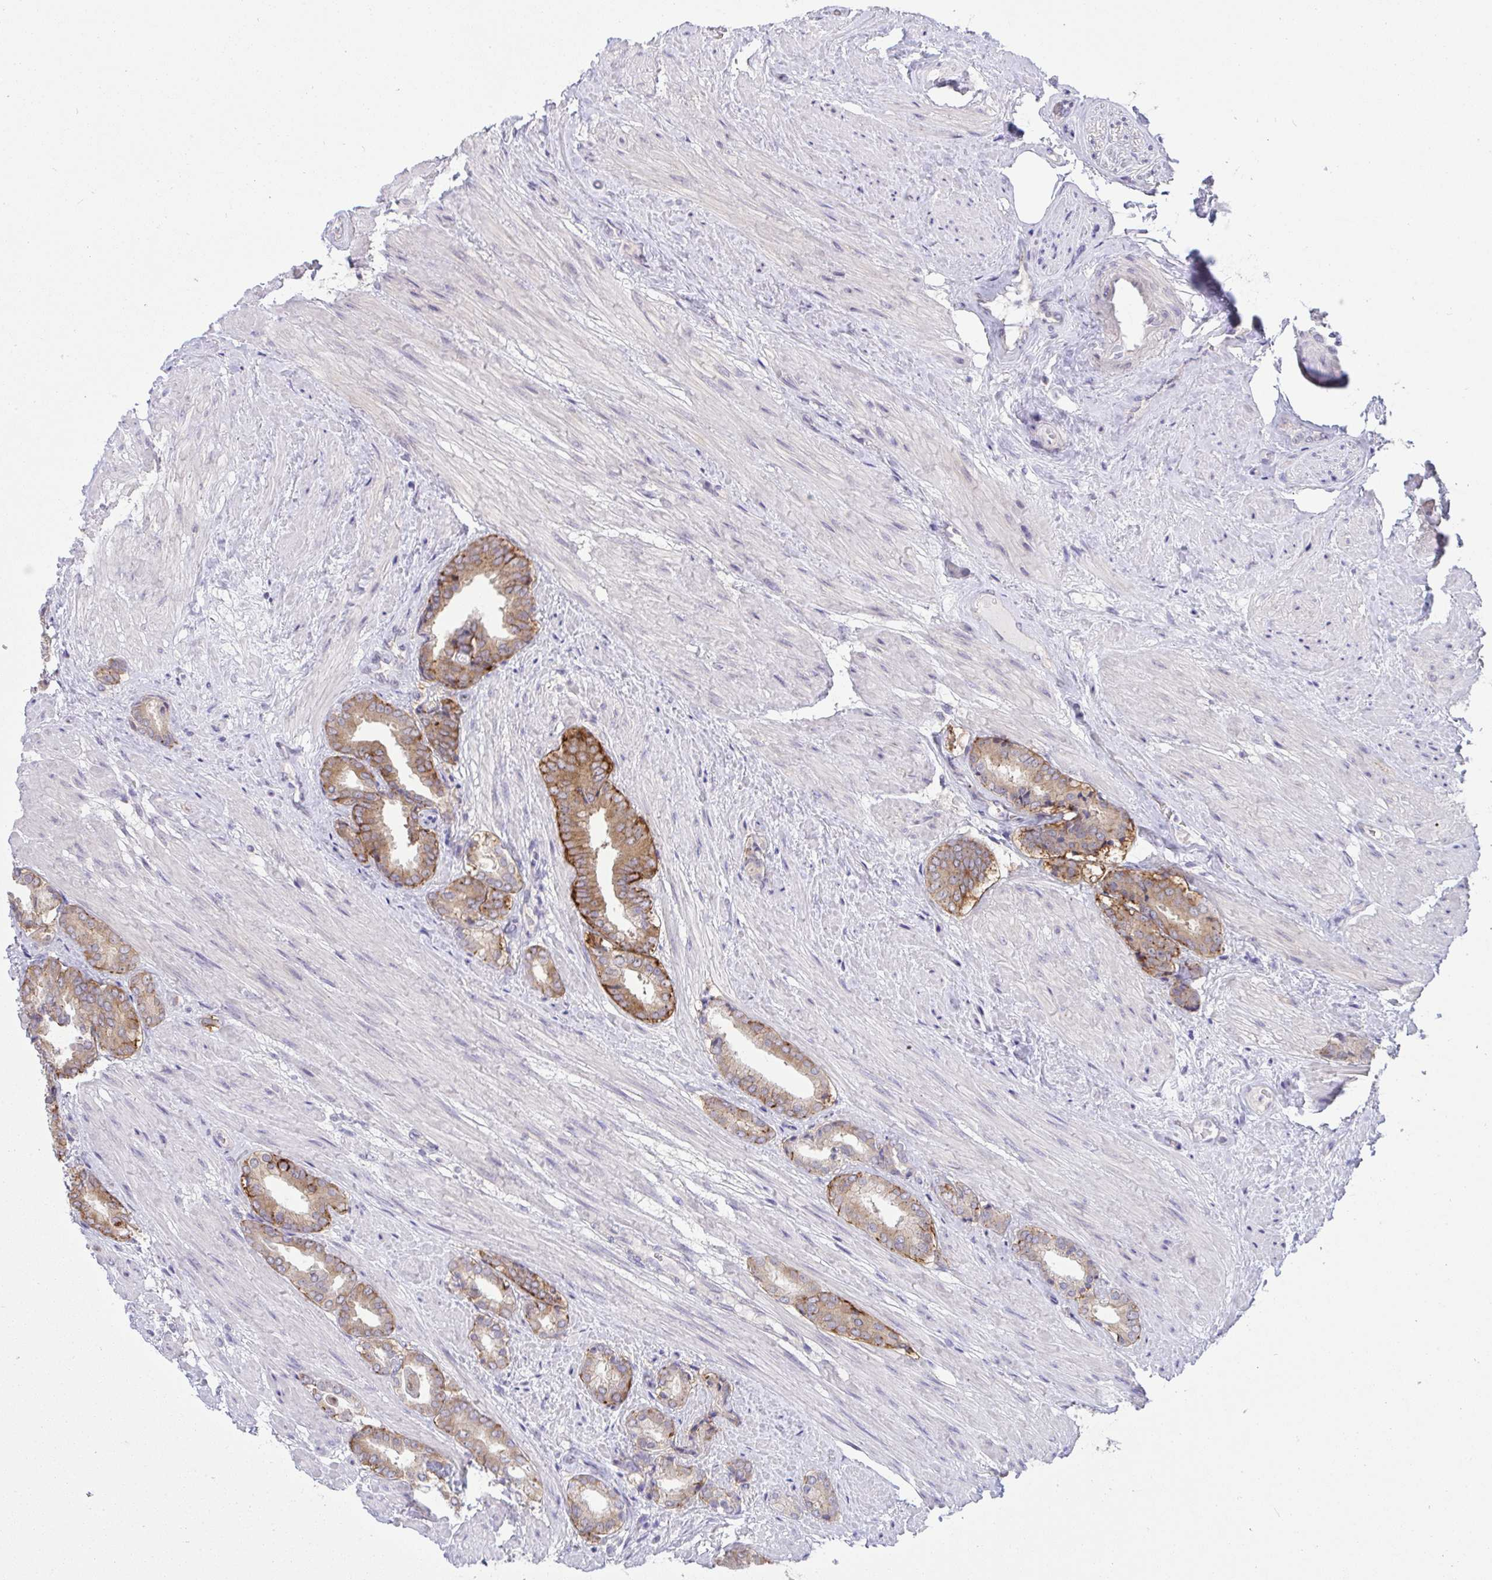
{"staining": {"intensity": "moderate", "quantity": ">75%", "location": "cytoplasmic/membranous"}, "tissue": "prostate cancer", "cell_type": "Tumor cells", "image_type": "cancer", "snomed": [{"axis": "morphology", "description": "Adenocarcinoma, High grade"}, {"axis": "topography", "description": "Prostate"}], "caption": "Tumor cells reveal moderate cytoplasmic/membranous staining in about >75% of cells in high-grade adenocarcinoma (prostate).", "gene": "TMEM41A", "patient": {"sex": "male", "age": 56}}